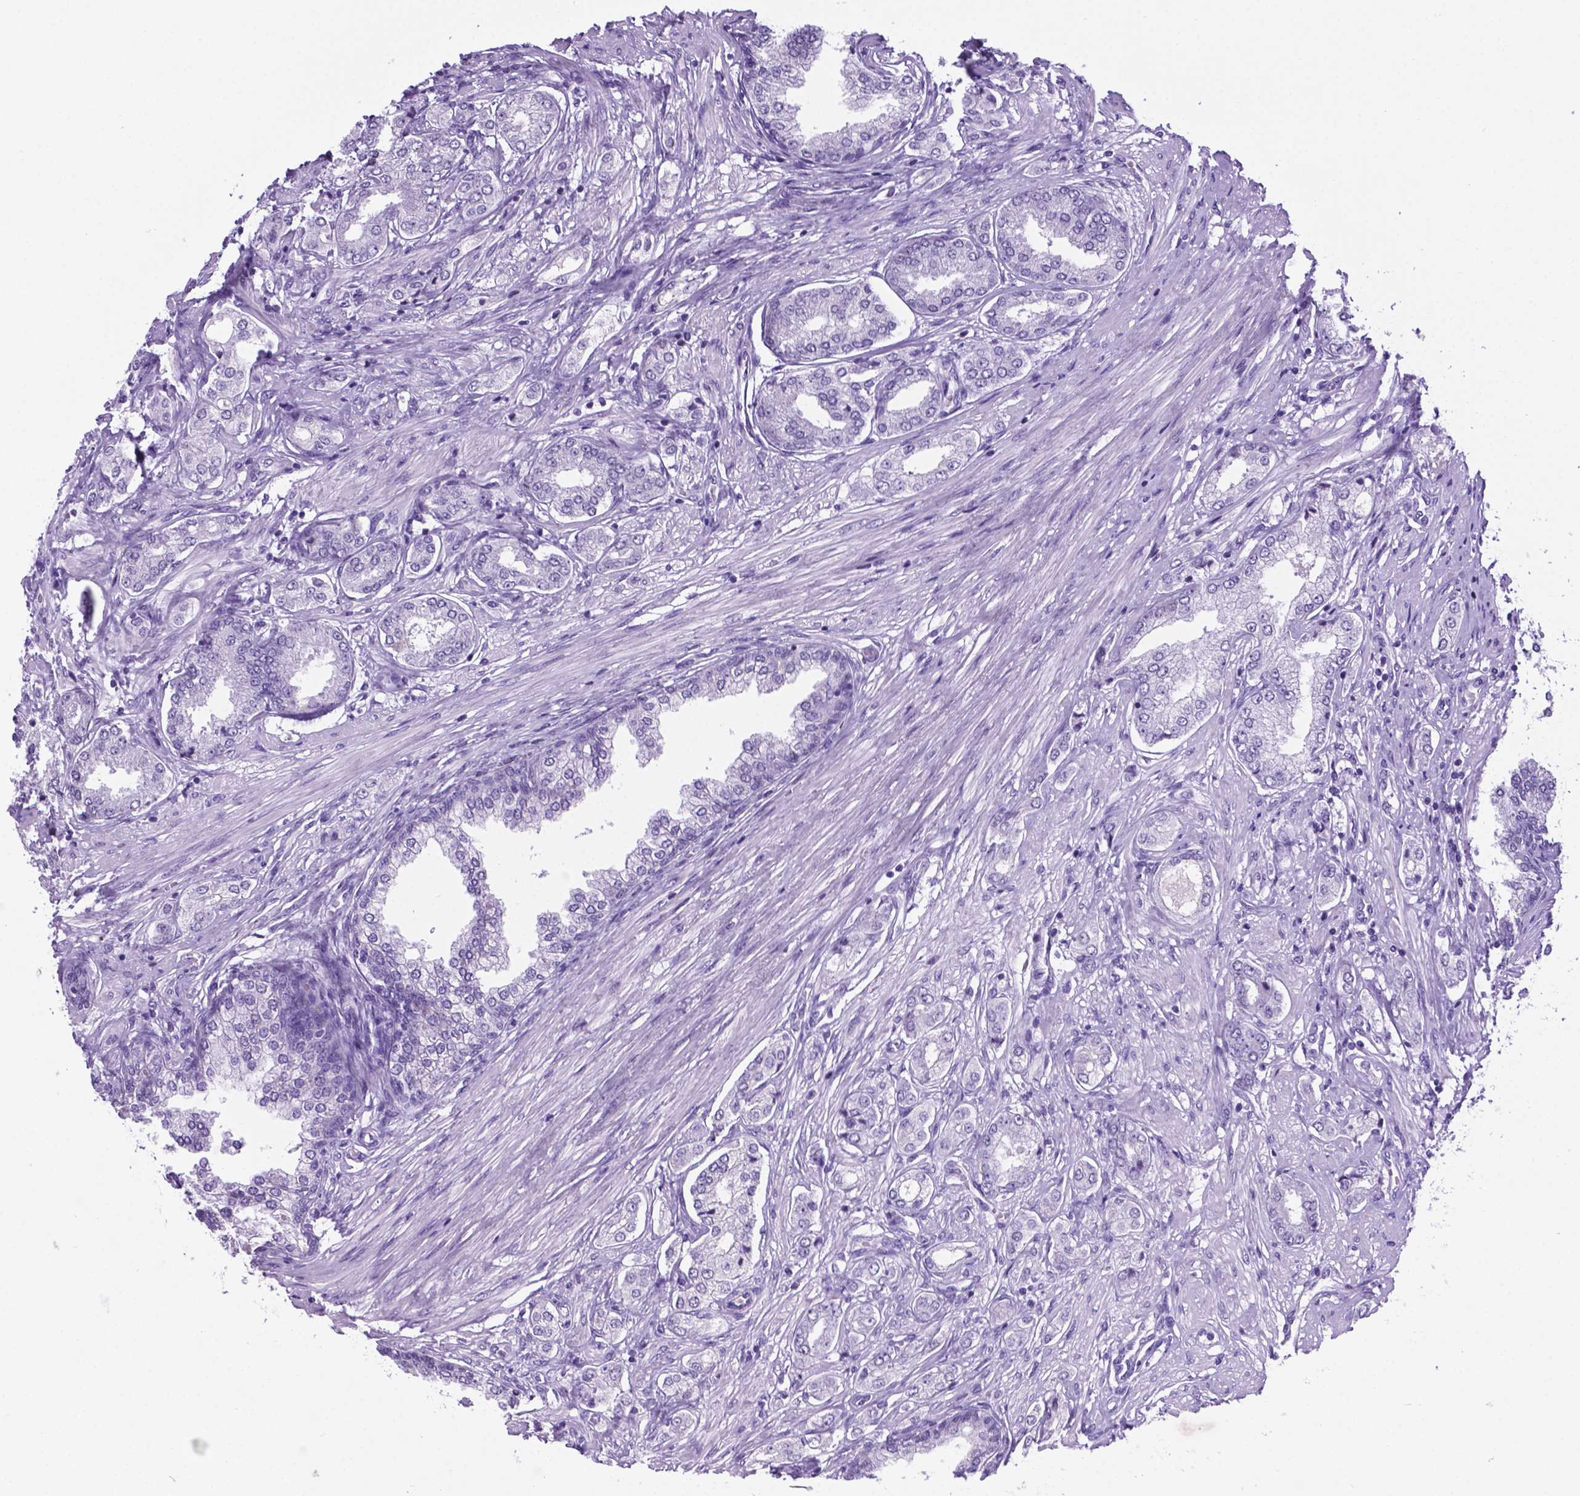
{"staining": {"intensity": "negative", "quantity": "none", "location": "none"}, "tissue": "prostate cancer", "cell_type": "Tumor cells", "image_type": "cancer", "snomed": [{"axis": "morphology", "description": "Adenocarcinoma, NOS"}, {"axis": "topography", "description": "Prostate"}], "caption": "Immunohistochemistry of human prostate cancer (adenocarcinoma) displays no staining in tumor cells.", "gene": "C17orf107", "patient": {"sex": "male", "age": 63}}